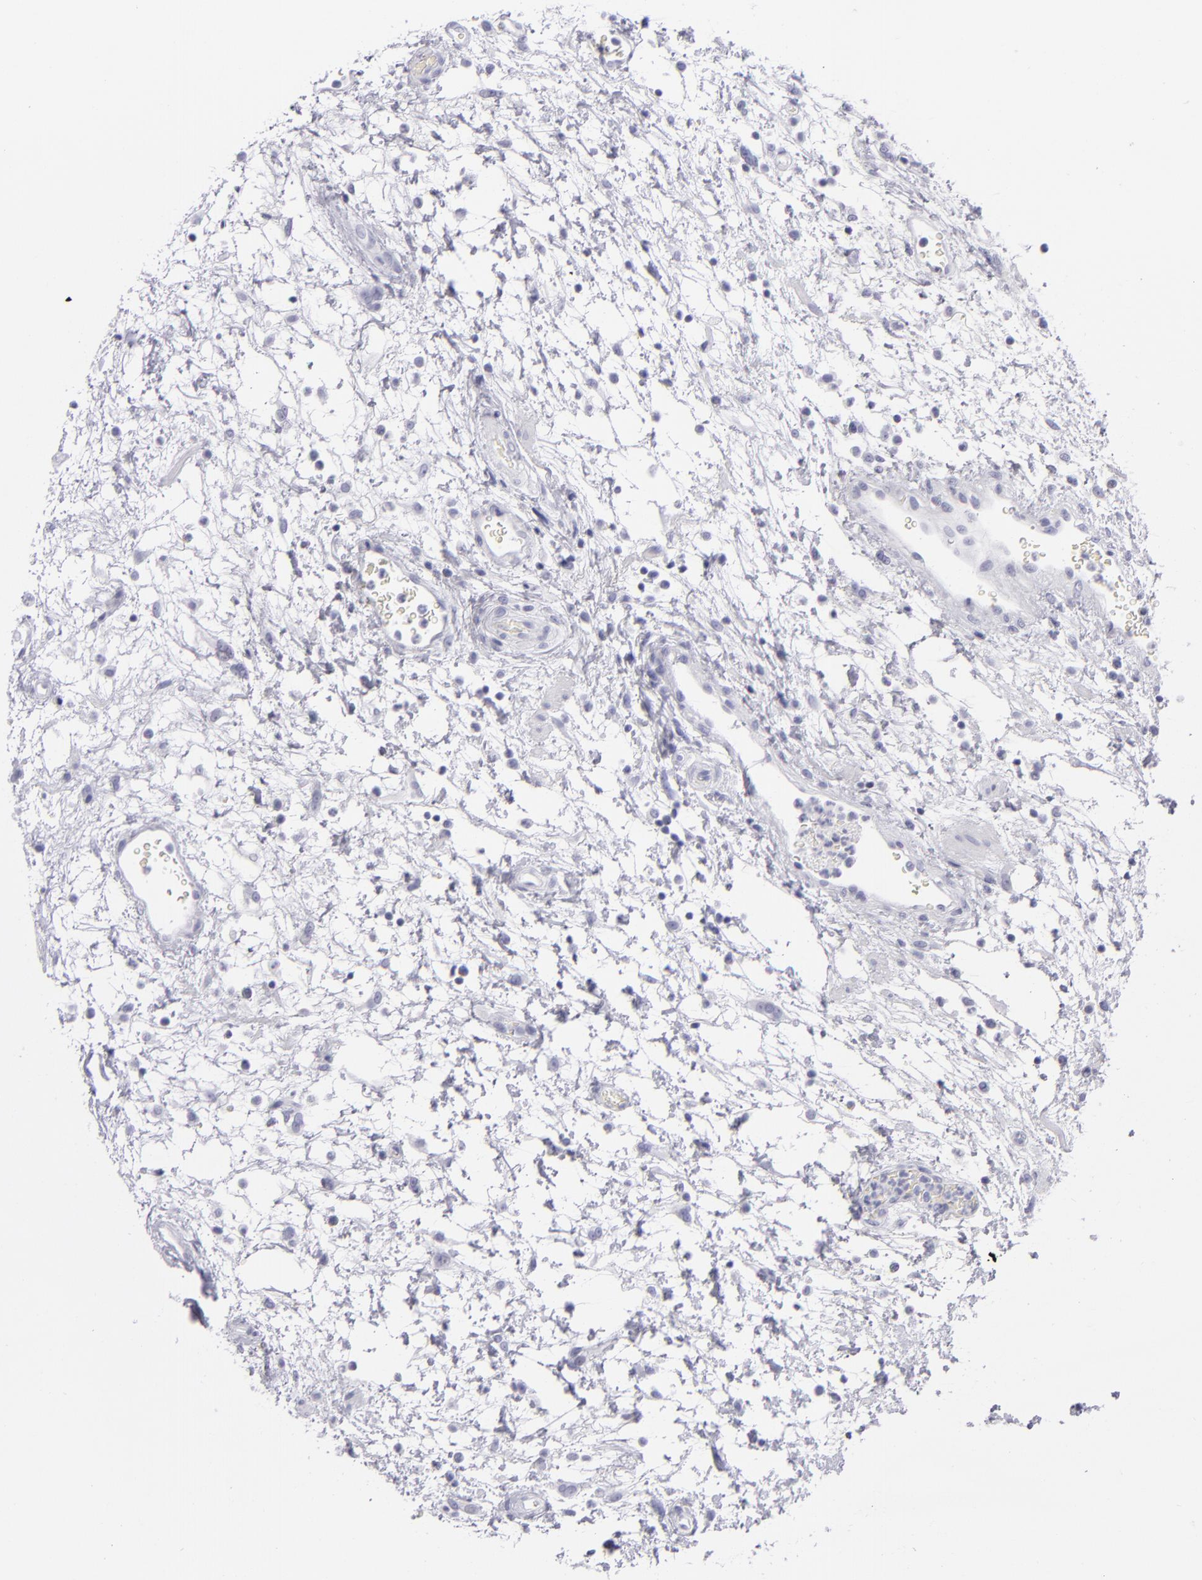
{"staining": {"intensity": "negative", "quantity": "none", "location": "none"}, "tissue": "urinary bladder", "cell_type": "Urothelial cells", "image_type": "normal", "snomed": [{"axis": "morphology", "description": "Normal tissue, NOS"}, {"axis": "topography", "description": "Smooth muscle"}, {"axis": "topography", "description": "Urinary bladder"}], "caption": "This is an IHC micrograph of unremarkable urinary bladder. There is no expression in urothelial cells.", "gene": "VIL1", "patient": {"sex": "male", "age": 35}}